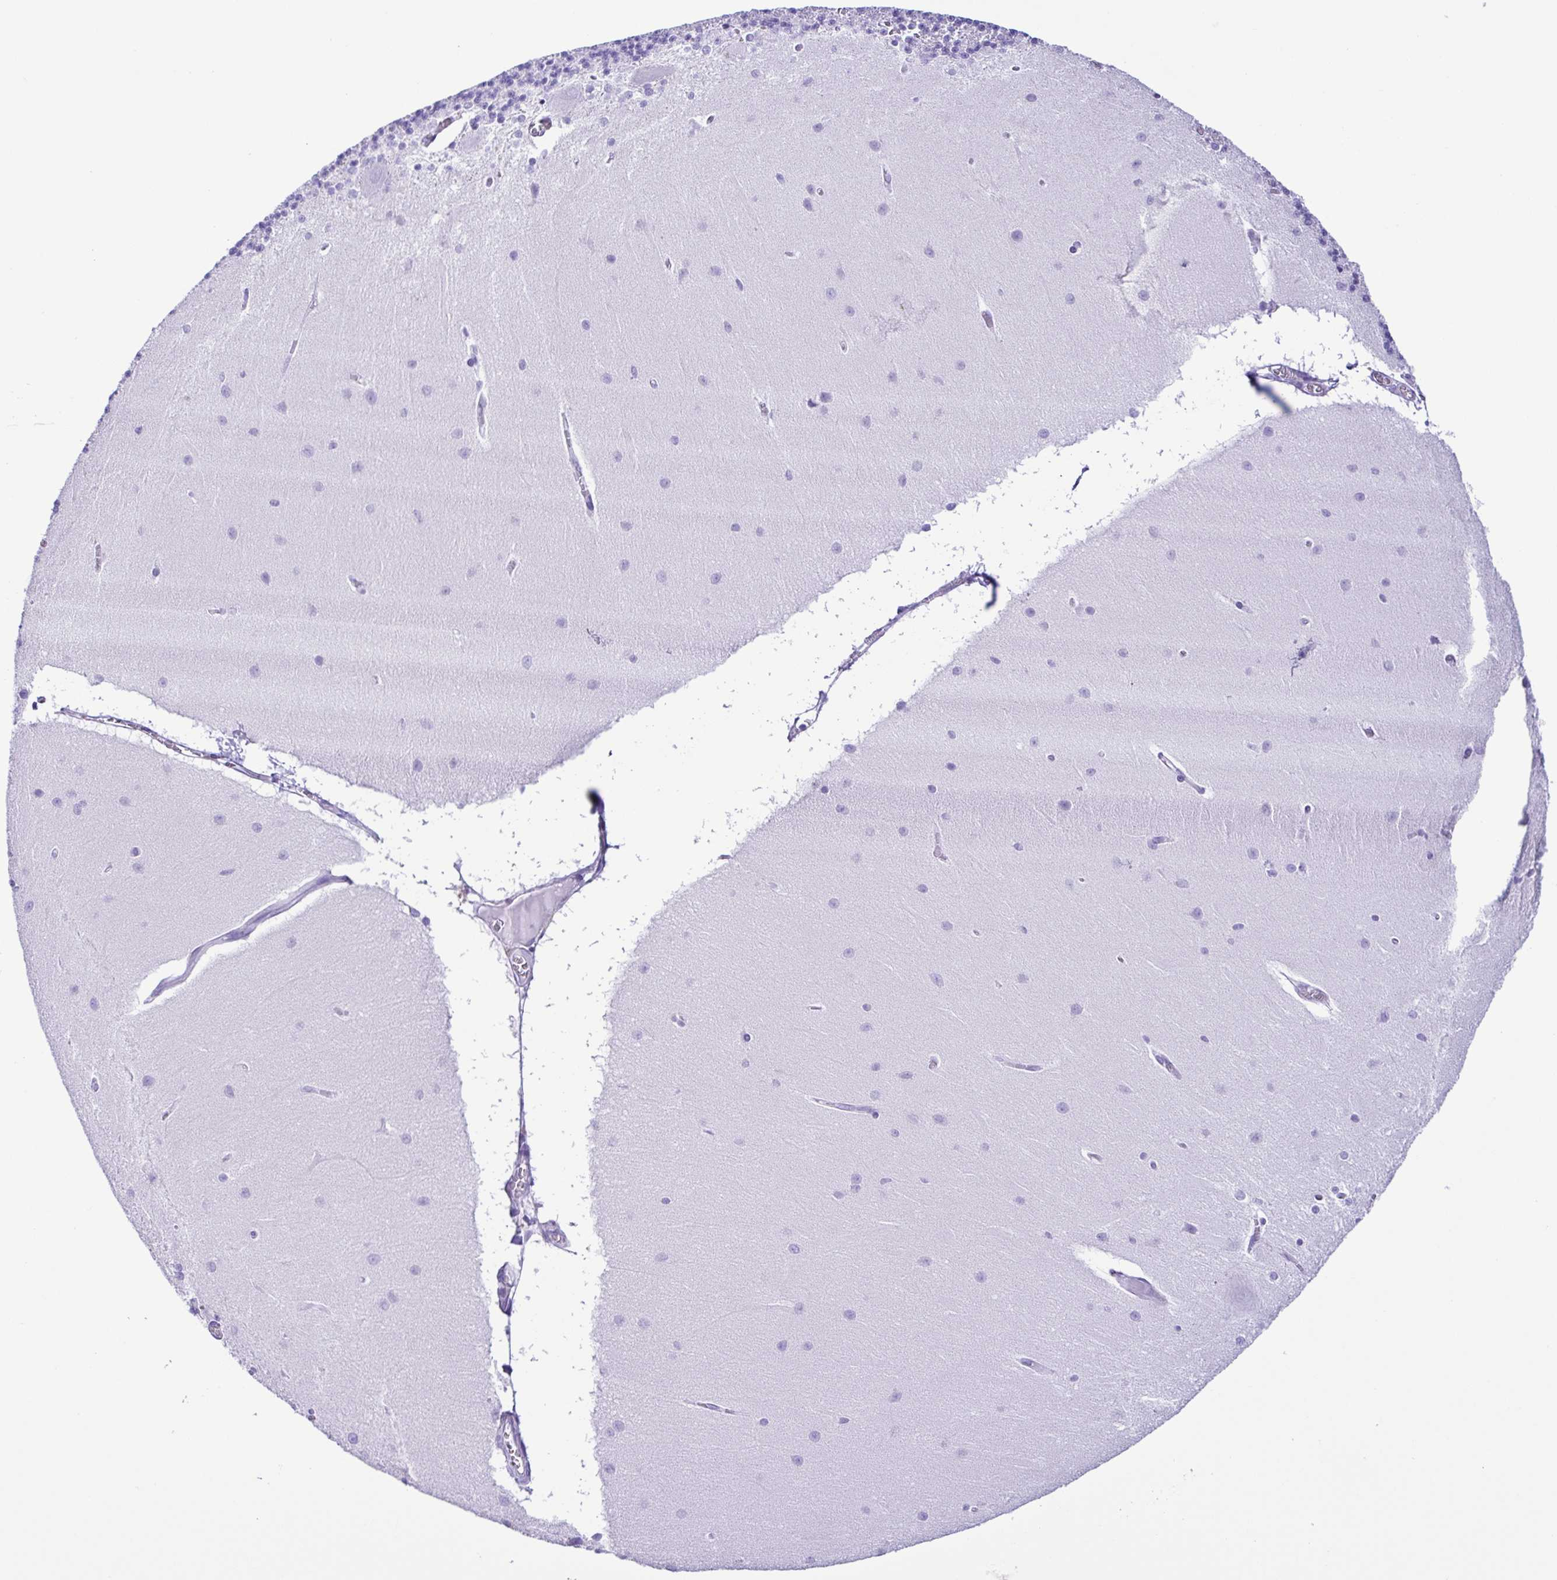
{"staining": {"intensity": "negative", "quantity": "none", "location": "none"}, "tissue": "cerebellum", "cell_type": "Cells in granular layer", "image_type": "normal", "snomed": [{"axis": "morphology", "description": "Normal tissue, NOS"}, {"axis": "topography", "description": "Cerebellum"}], "caption": "DAB immunohistochemical staining of normal human cerebellum shows no significant expression in cells in granular layer.", "gene": "ERP27", "patient": {"sex": "female", "age": 54}}